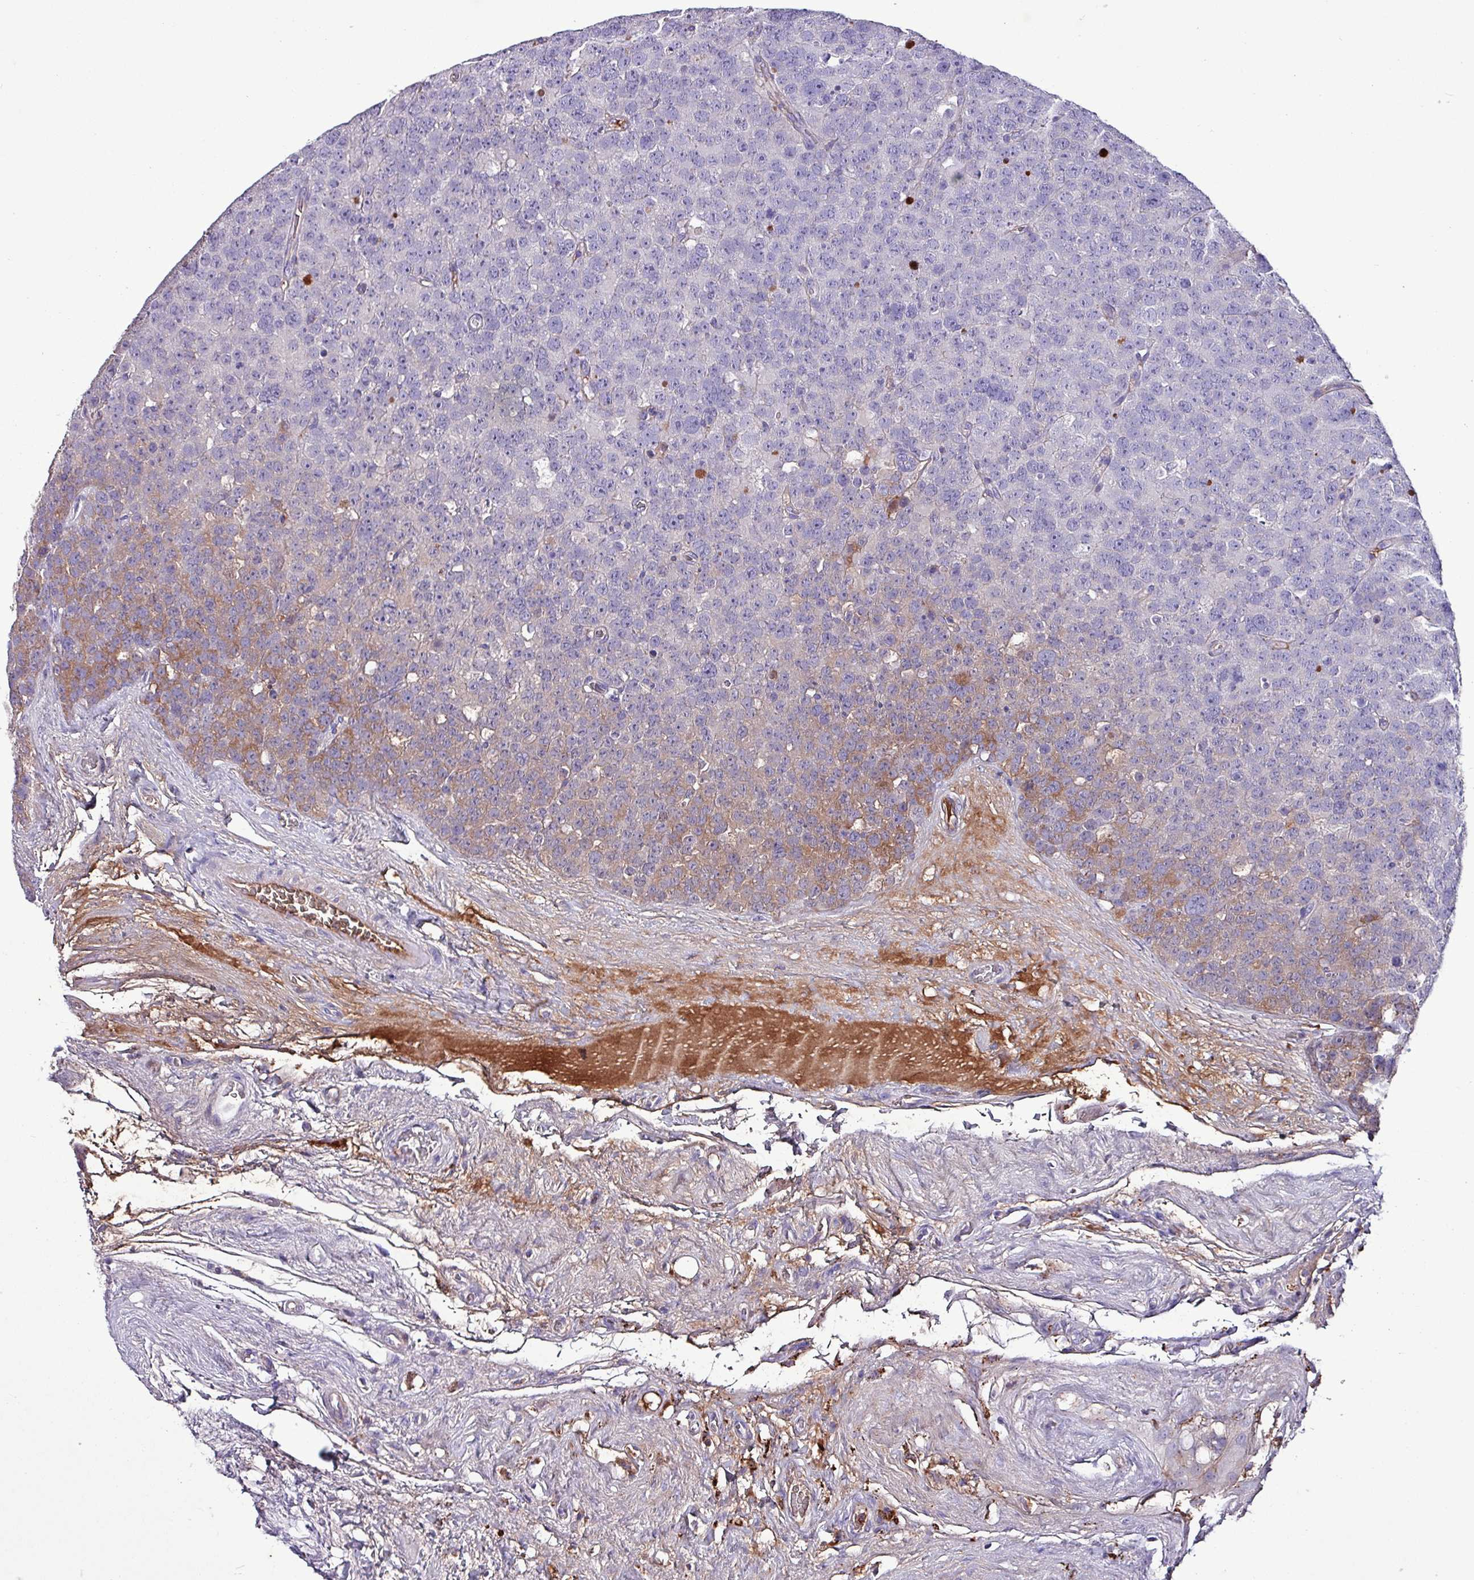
{"staining": {"intensity": "moderate", "quantity": "<25%", "location": "cytoplasmic/membranous"}, "tissue": "testis cancer", "cell_type": "Tumor cells", "image_type": "cancer", "snomed": [{"axis": "morphology", "description": "Seminoma, NOS"}, {"axis": "topography", "description": "Testis"}], "caption": "A brown stain shows moderate cytoplasmic/membranous expression of a protein in human testis cancer (seminoma) tumor cells.", "gene": "HP", "patient": {"sex": "male", "age": 71}}